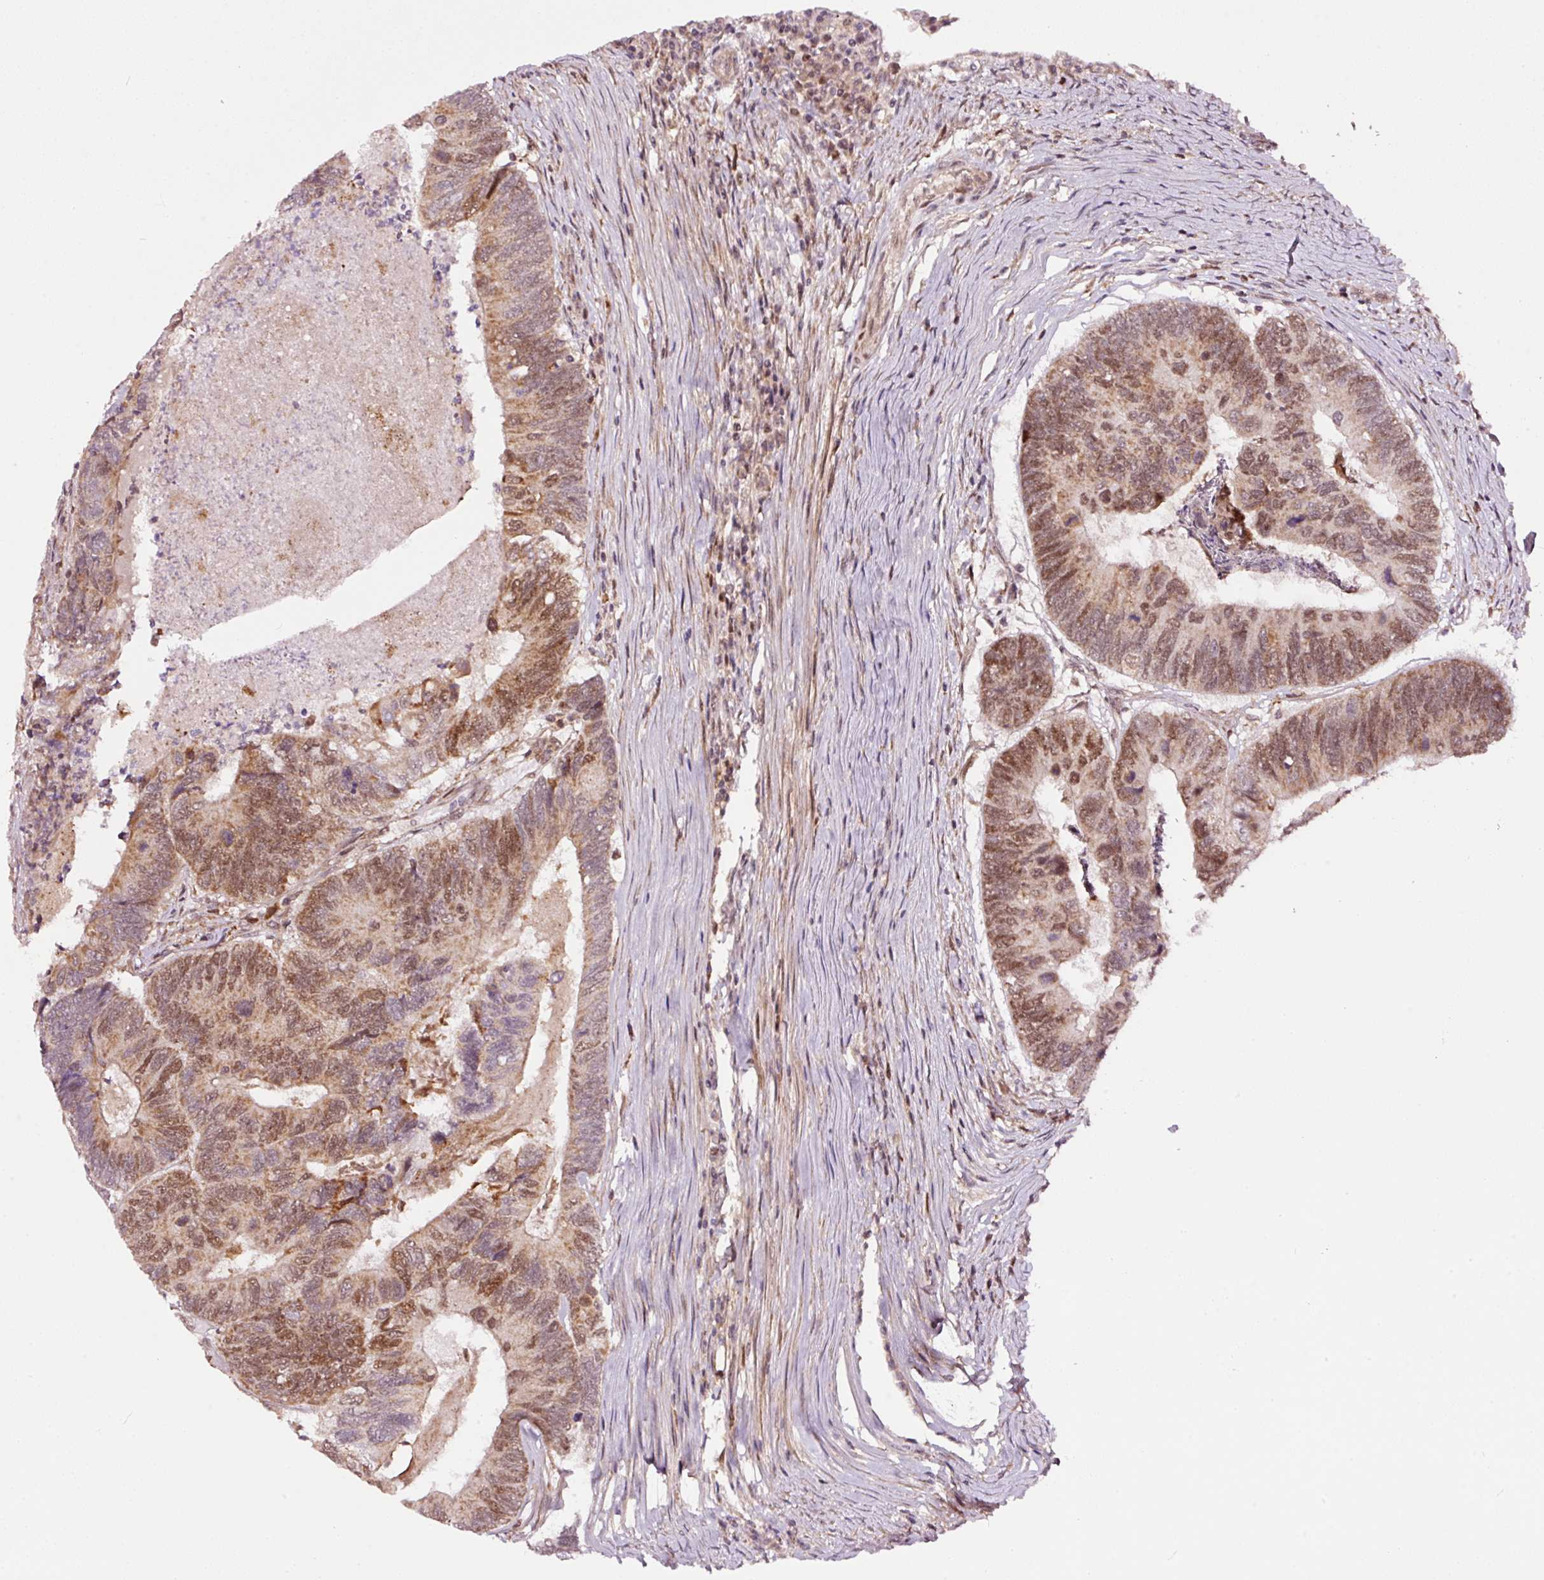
{"staining": {"intensity": "moderate", "quantity": ">75%", "location": "cytoplasmic/membranous,nuclear"}, "tissue": "colorectal cancer", "cell_type": "Tumor cells", "image_type": "cancer", "snomed": [{"axis": "morphology", "description": "Adenocarcinoma, NOS"}, {"axis": "topography", "description": "Colon"}], "caption": "The immunohistochemical stain highlights moderate cytoplasmic/membranous and nuclear staining in tumor cells of colorectal cancer tissue. Immunohistochemistry stains the protein in brown and the nuclei are stained blue.", "gene": "RFC4", "patient": {"sex": "female", "age": 67}}